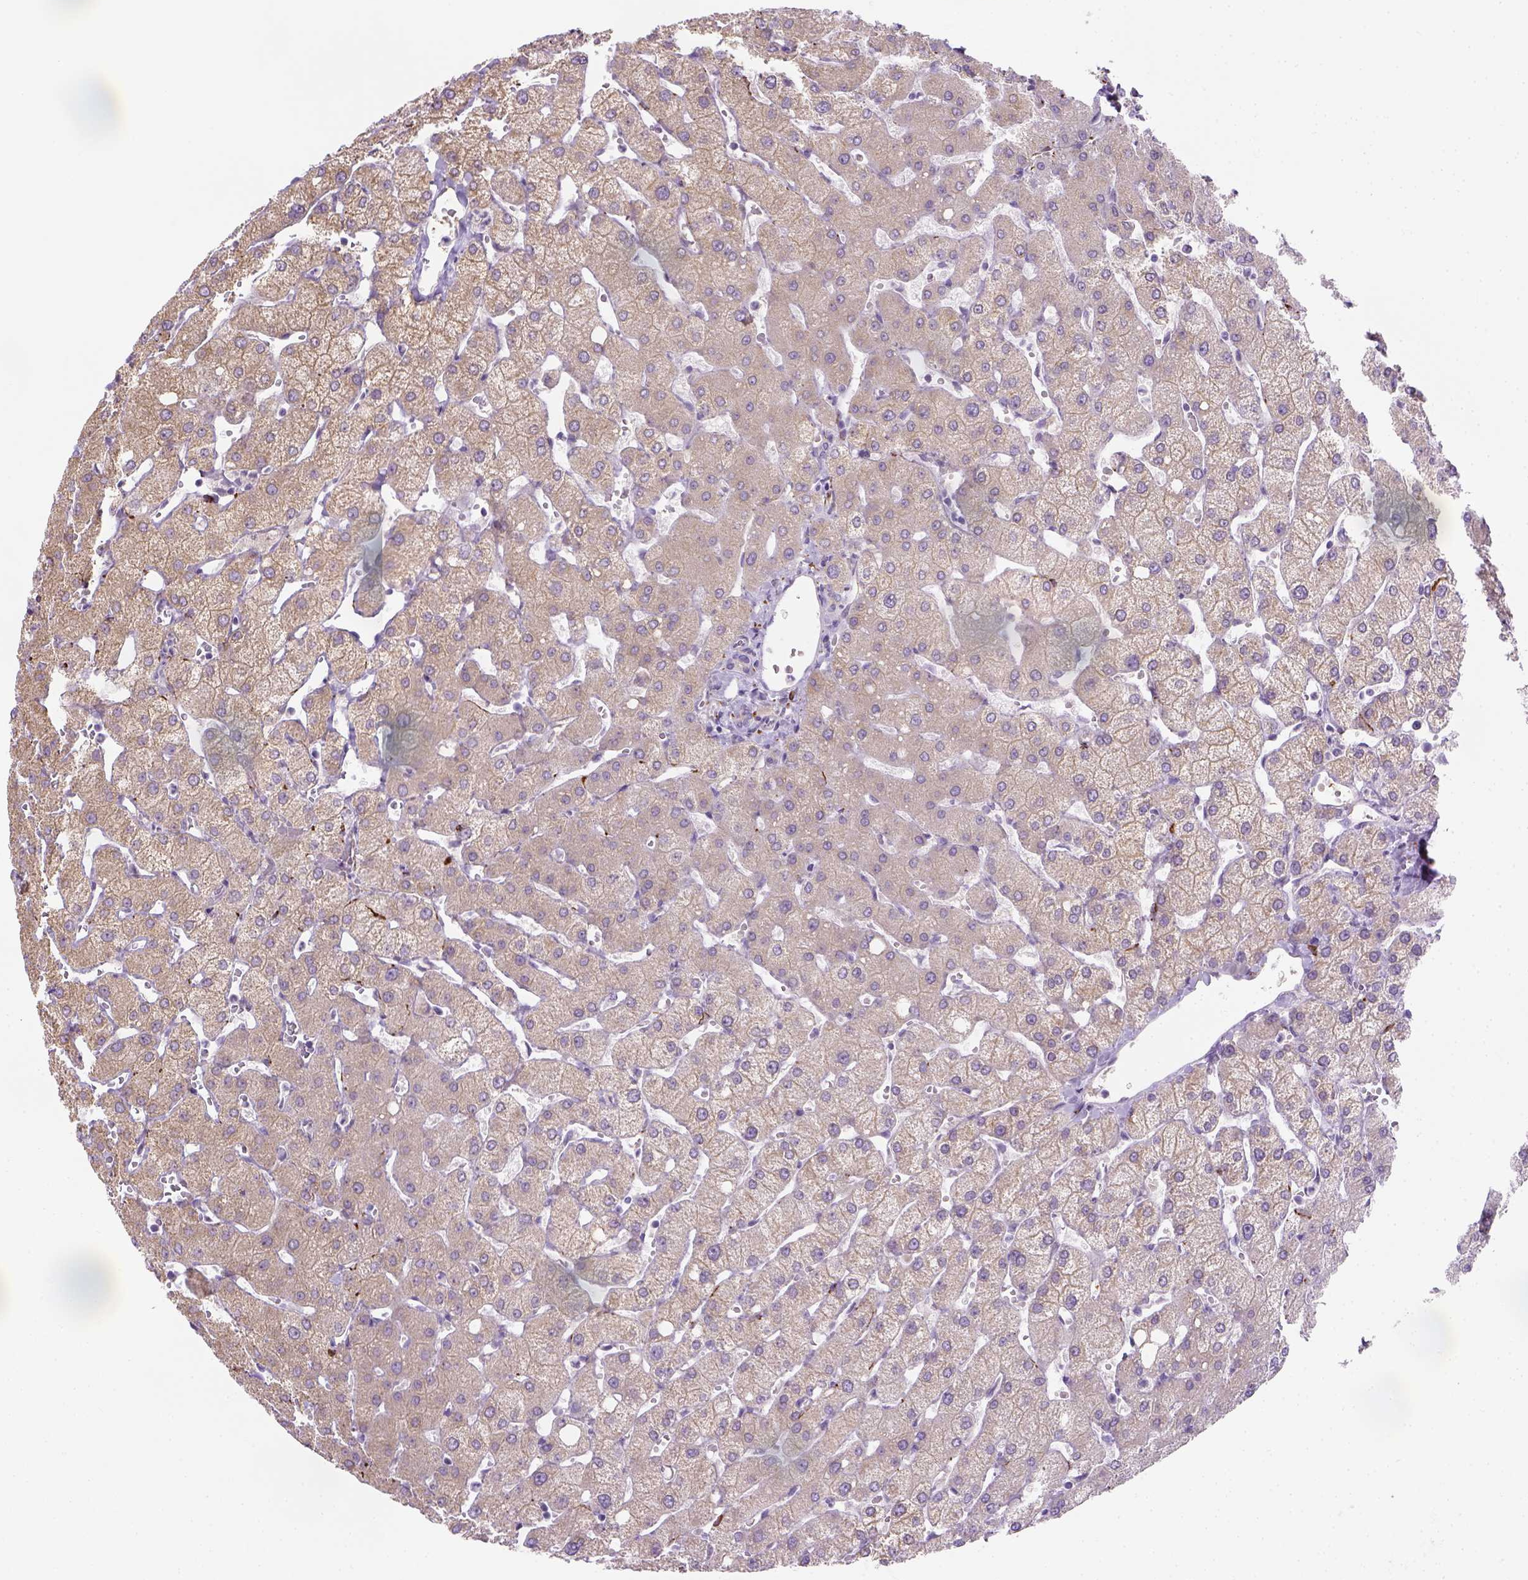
{"staining": {"intensity": "negative", "quantity": "none", "location": "none"}, "tissue": "liver", "cell_type": "Cholangiocytes", "image_type": "normal", "snomed": [{"axis": "morphology", "description": "Normal tissue, NOS"}, {"axis": "topography", "description": "Liver"}], "caption": "There is no significant staining in cholangiocytes of liver. The staining was performed using DAB to visualize the protein expression in brown, while the nuclei were stained in blue with hematoxylin (Magnification: 20x).", "gene": "CACNB1", "patient": {"sex": "female", "age": 54}}